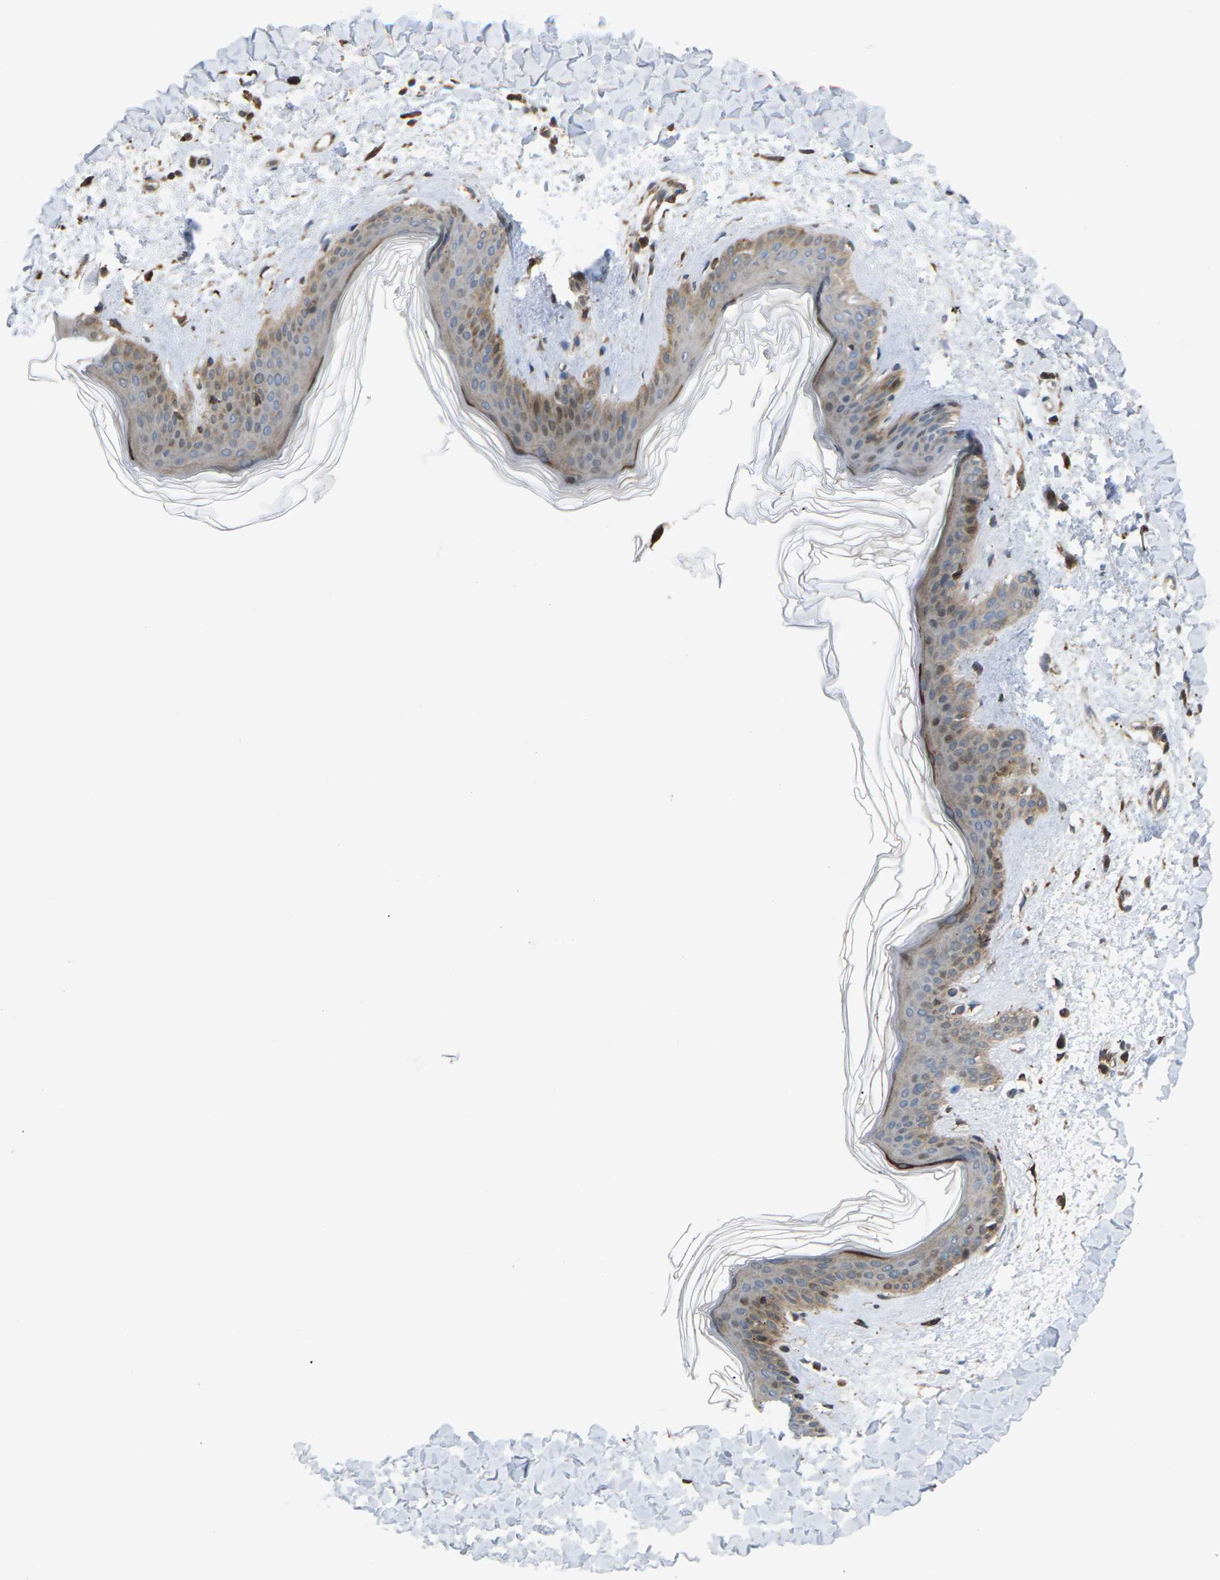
{"staining": {"intensity": "negative", "quantity": "none", "location": "none"}, "tissue": "skin", "cell_type": "Fibroblasts", "image_type": "normal", "snomed": [{"axis": "morphology", "description": "Normal tissue, NOS"}, {"axis": "topography", "description": "Skin"}], "caption": "DAB (3,3'-diaminobenzidine) immunohistochemical staining of normal skin shows no significant expression in fibroblasts.", "gene": "ROBO1", "patient": {"sex": "female", "age": 41}}